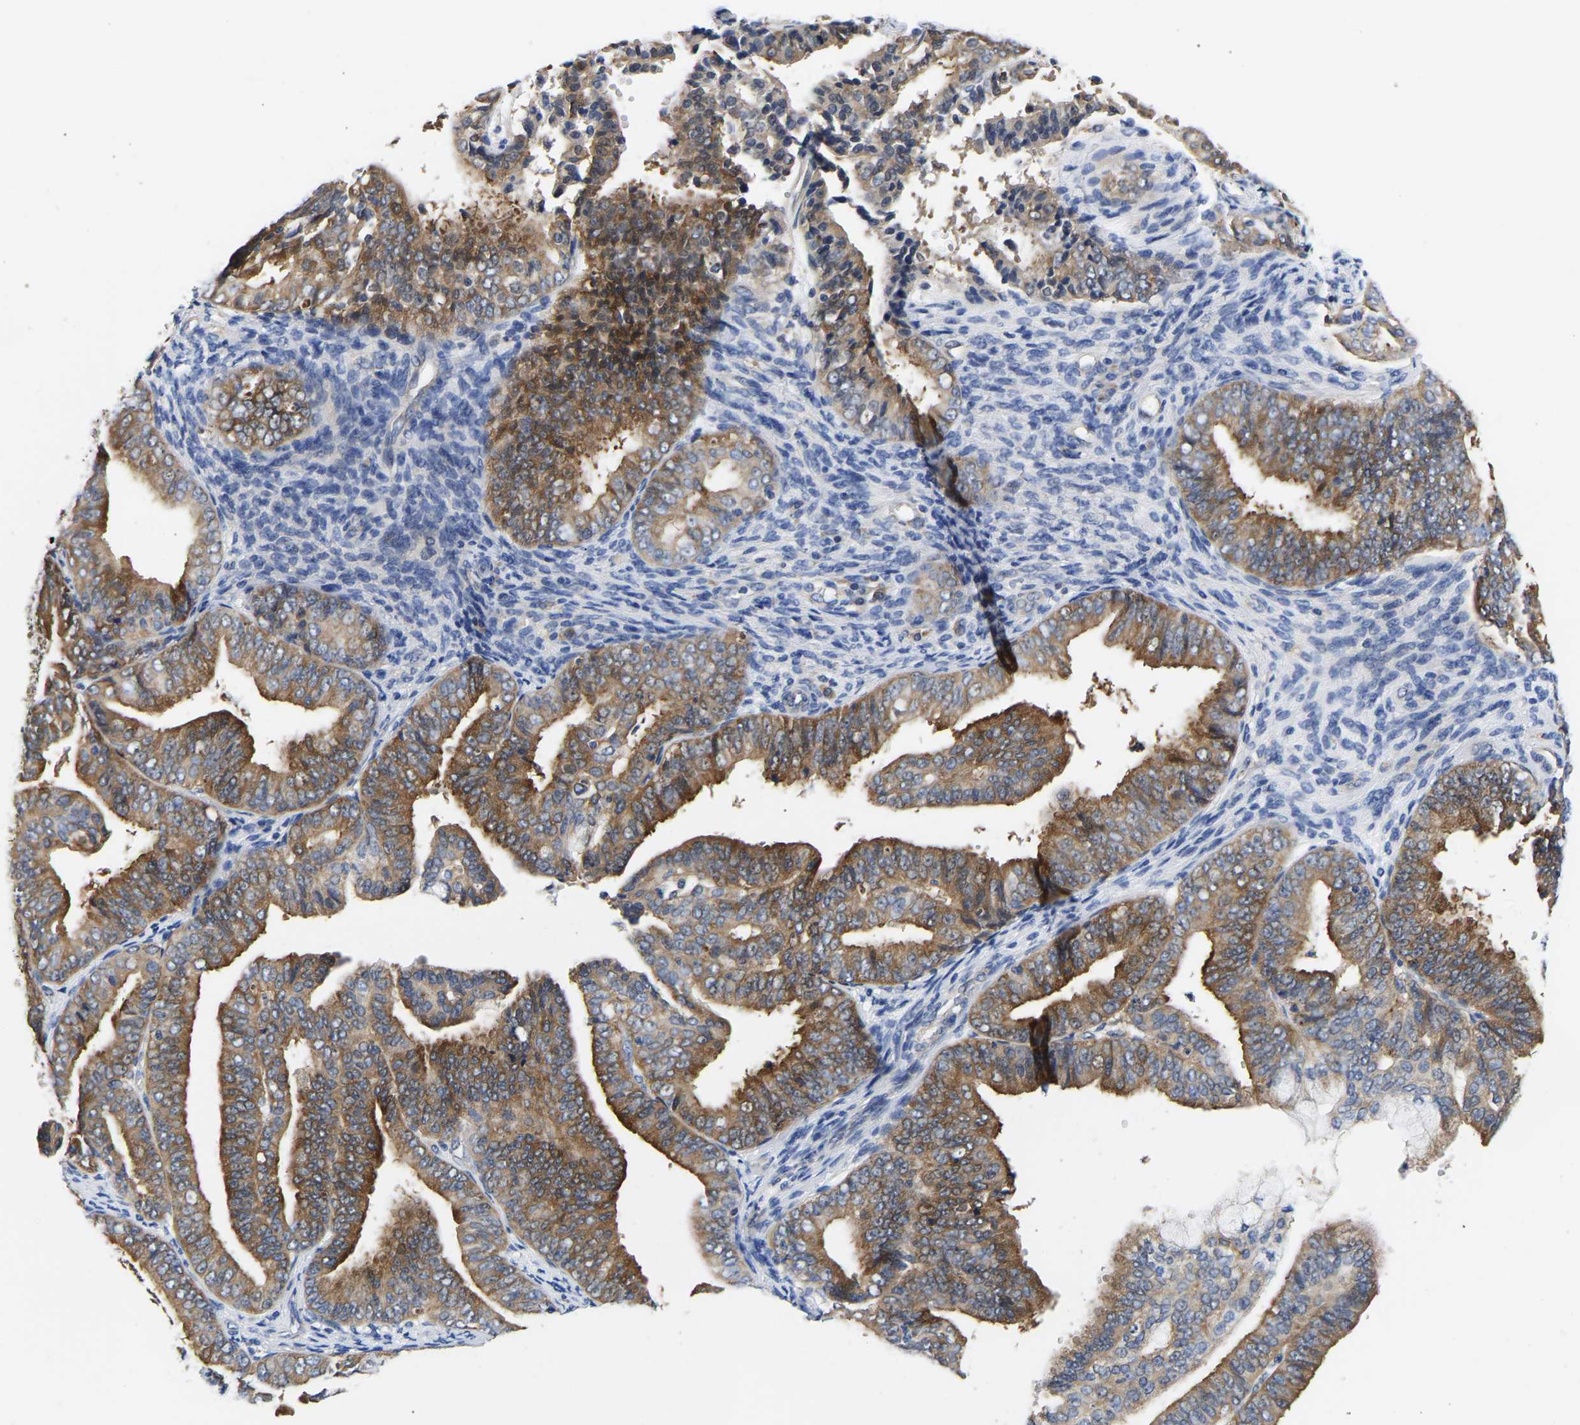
{"staining": {"intensity": "moderate", "quantity": ">75%", "location": "cytoplasmic/membranous"}, "tissue": "endometrial cancer", "cell_type": "Tumor cells", "image_type": "cancer", "snomed": [{"axis": "morphology", "description": "Adenocarcinoma, NOS"}, {"axis": "topography", "description": "Endometrium"}], "caption": "A medium amount of moderate cytoplasmic/membranous staining is present in approximately >75% of tumor cells in endometrial adenocarcinoma tissue.", "gene": "CCDC6", "patient": {"sex": "female", "age": 63}}